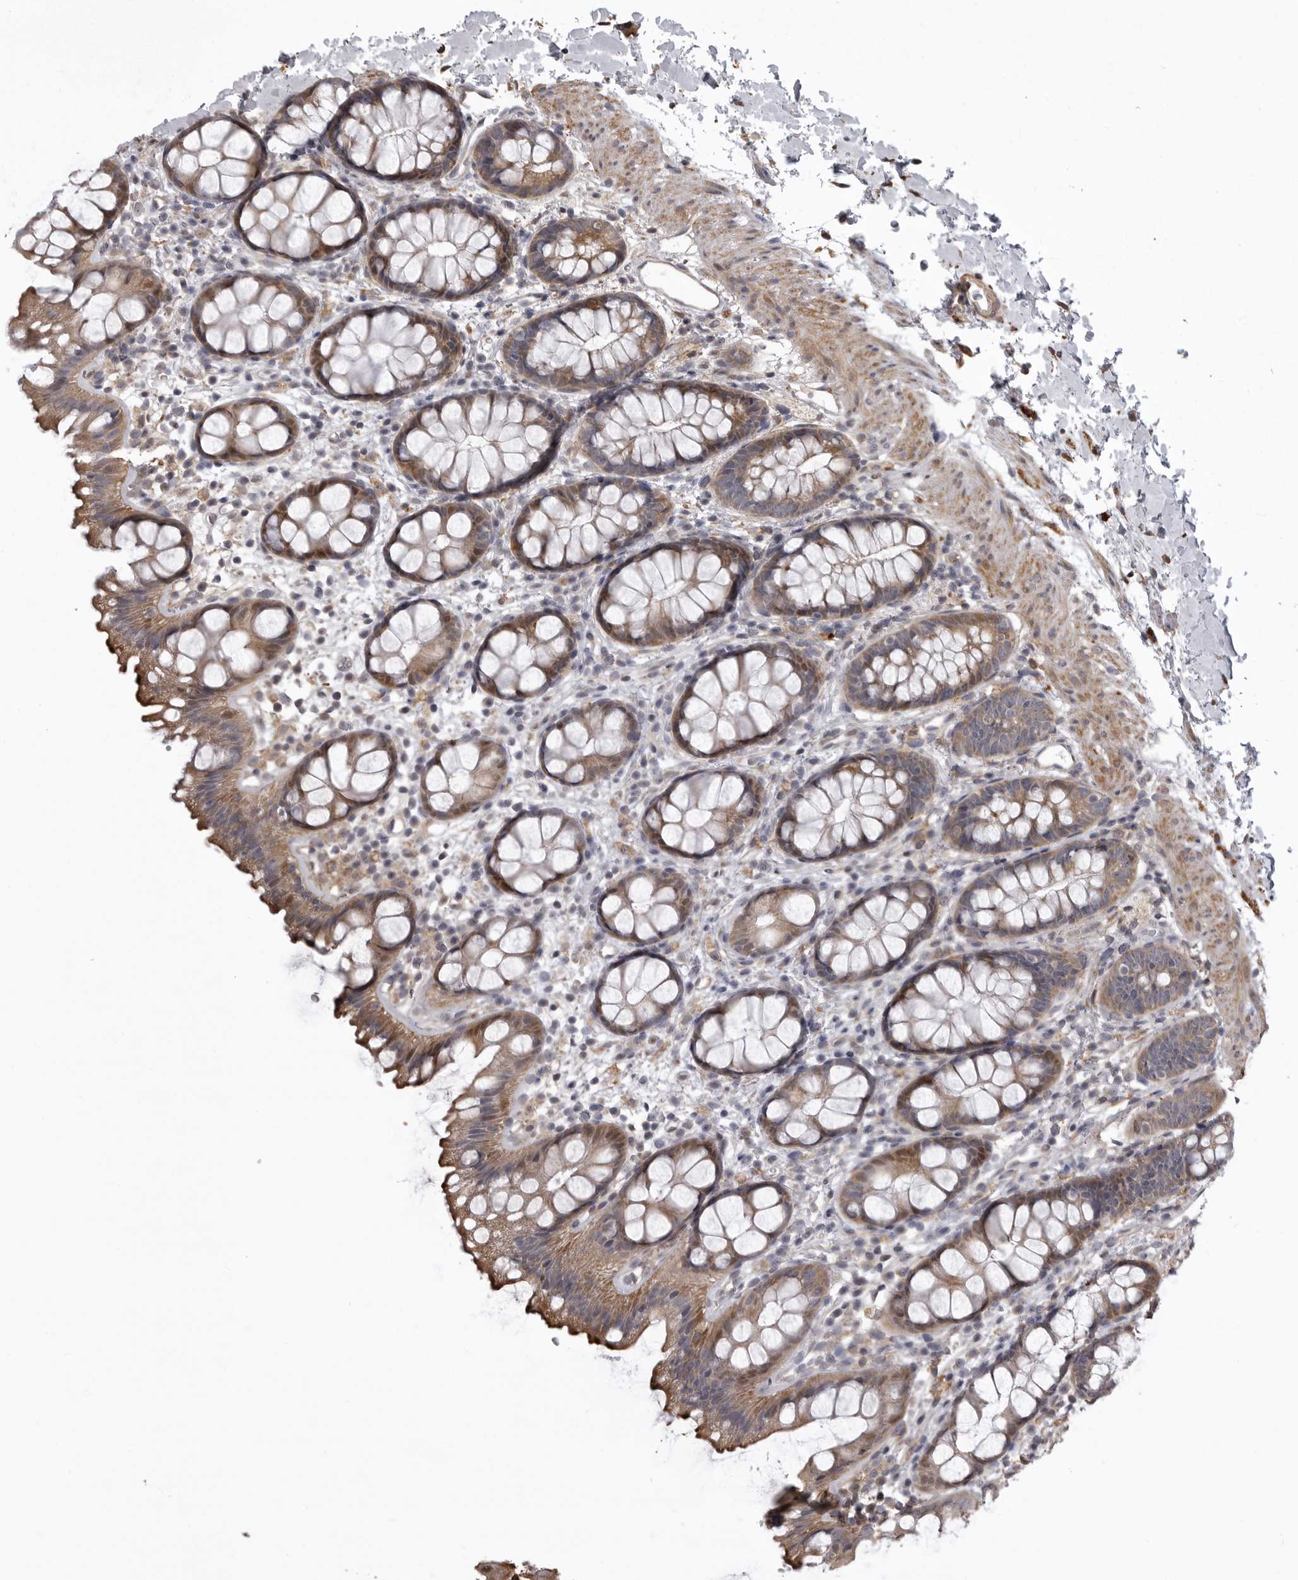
{"staining": {"intensity": "moderate", "quantity": ">75%", "location": "cytoplasmic/membranous"}, "tissue": "rectum", "cell_type": "Glandular cells", "image_type": "normal", "snomed": [{"axis": "morphology", "description": "Normal tissue, NOS"}, {"axis": "topography", "description": "Rectum"}], "caption": "Immunohistochemical staining of unremarkable rectum shows medium levels of moderate cytoplasmic/membranous staining in about >75% of glandular cells. (Brightfield microscopy of DAB IHC at high magnification).", "gene": "ZNRF1", "patient": {"sex": "female", "age": 65}}